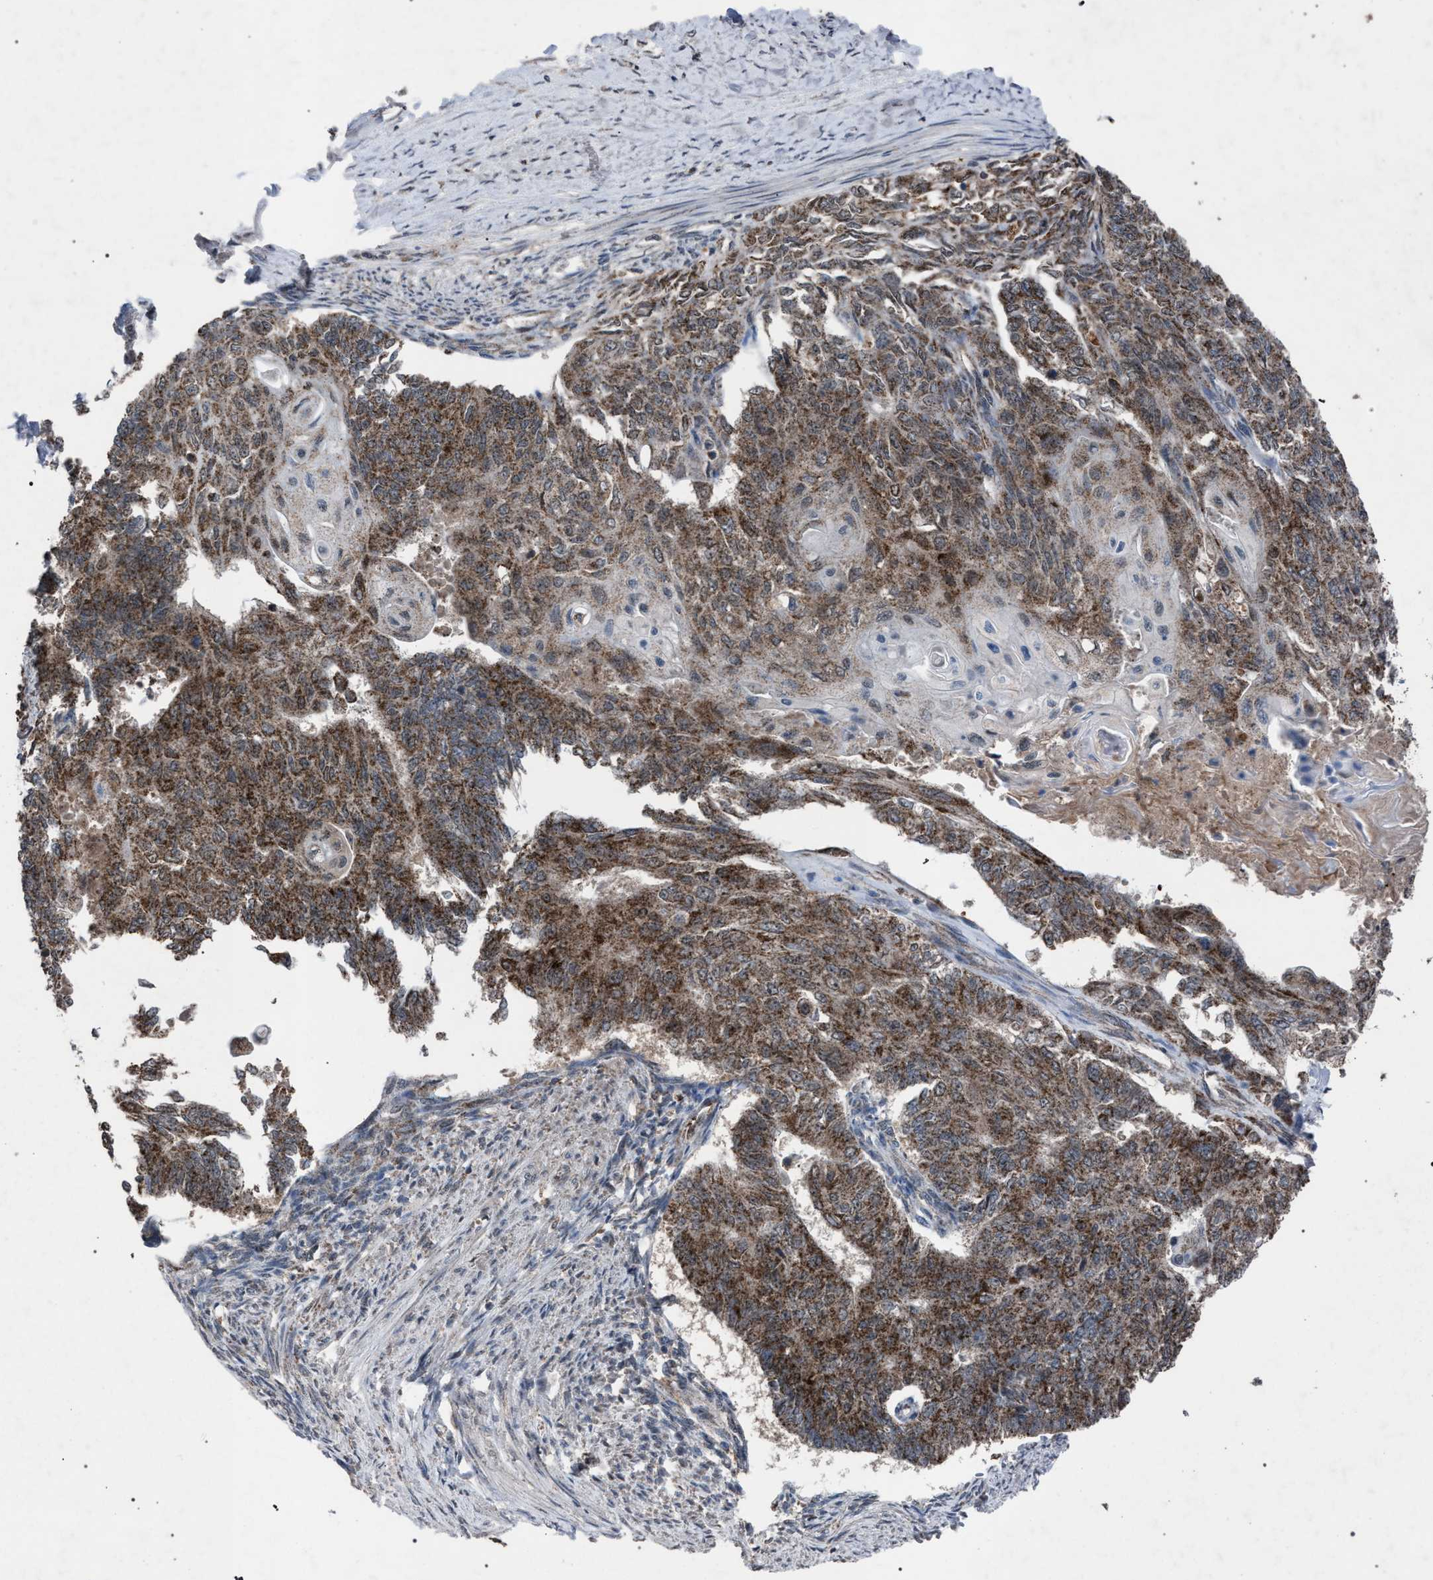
{"staining": {"intensity": "moderate", "quantity": ">75%", "location": "cytoplasmic/membranous"}, "tissue": "endometrial cancer", "cell_type": "Tumor cells", "image_type": "cancer", "snomed": [{"axis": "morphology", "description": "Adenocarcinoma, NOS"}, {"axis": "topography", "description": "Endometrium"}], "caption": "Protein expression analysis of human endometrial adenocarcinoma reveals moderate cytoplasmic/membranous positivity in about >75% of tumor cells.", "gene": "HSD17B4", "patient": {"sex": "female", "age": 32}}